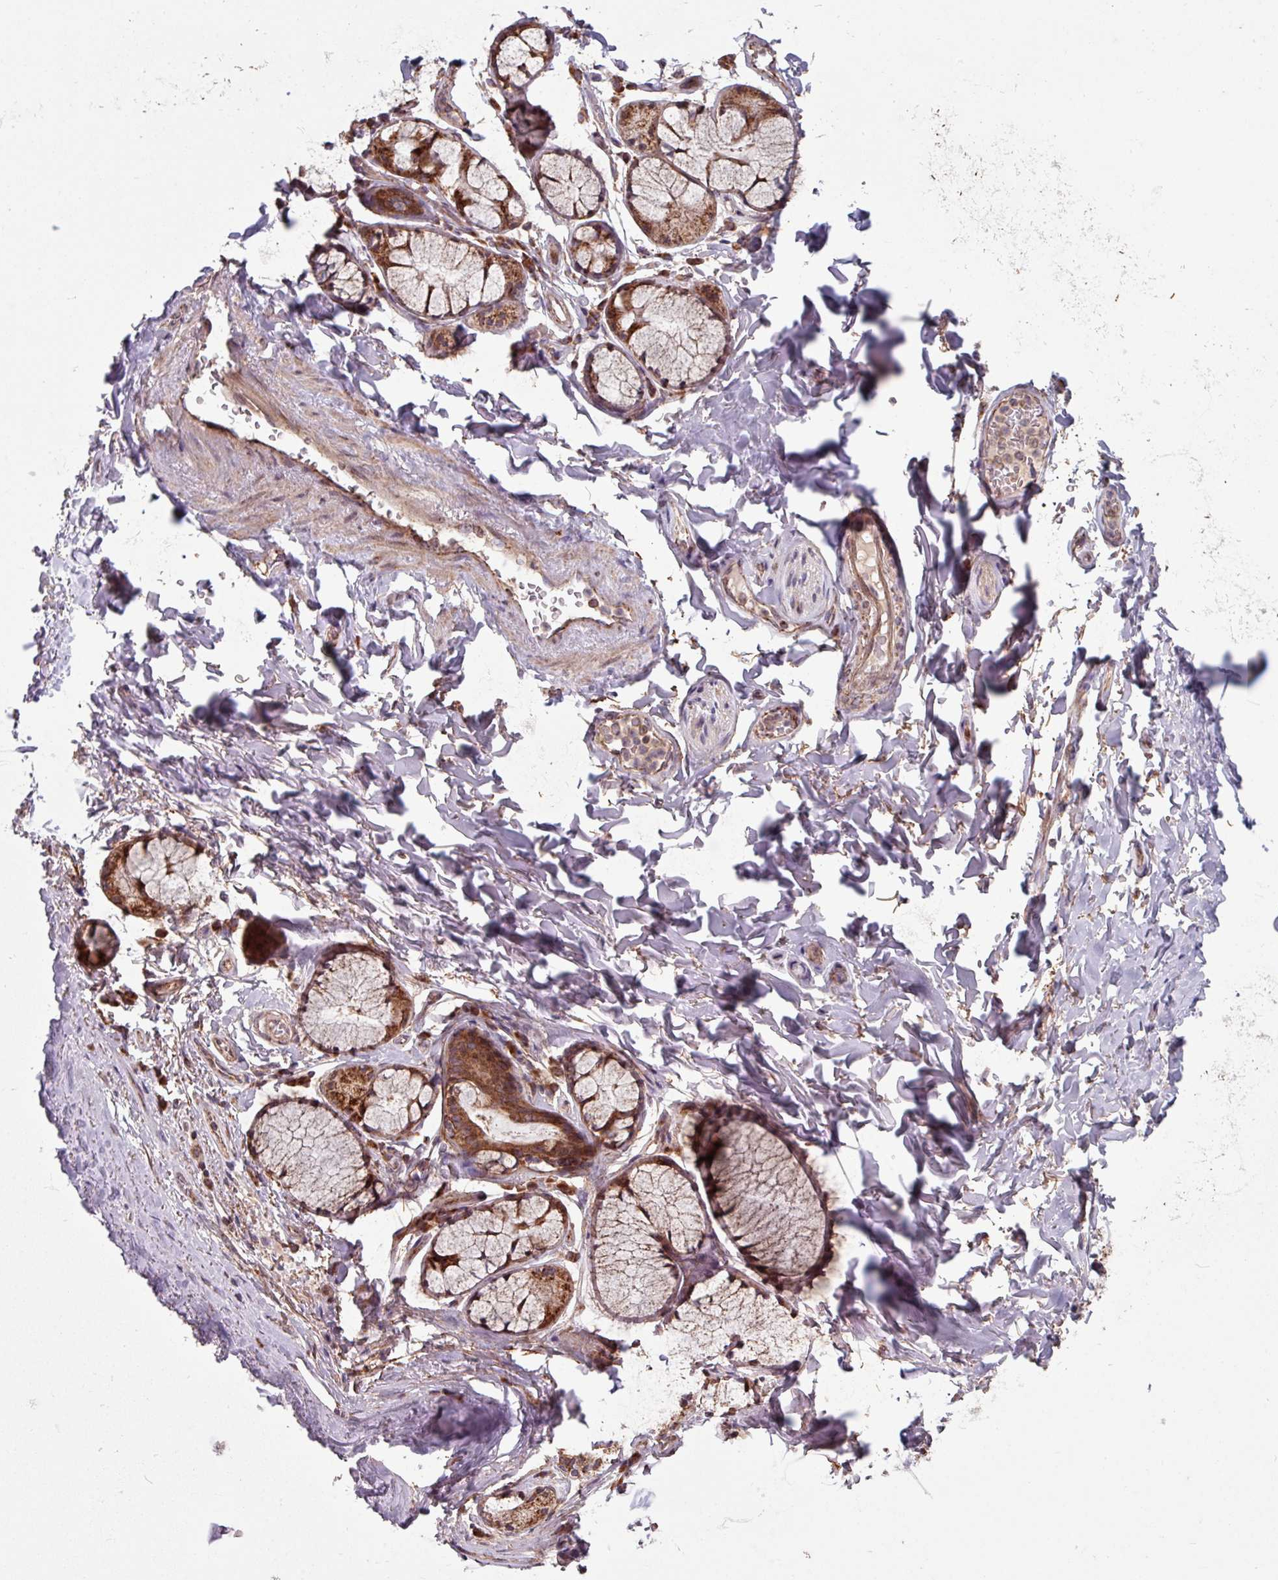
{"staining": {"intensity": "weak", "quantity": ">75%", "location": "cytoplasmic/membranous"}, "tissue": "soft tissue", "cell_type": "Fibroblasts", "image_type": "normal", "snomed": [{"axis": "morphology", "description": "Normal tissue, NOS"}, {"axis": "topography", "description": "Bronchus"}], "caption": "Normal soft tissue demonstrates weak cytoplasmic/membranous positivity in about >75% of fibroblasts (DAB IHC with brightfield microscopy, high magnification)..", "gene": "COX7C", "patient": {"sex": "male", "age": 70}}